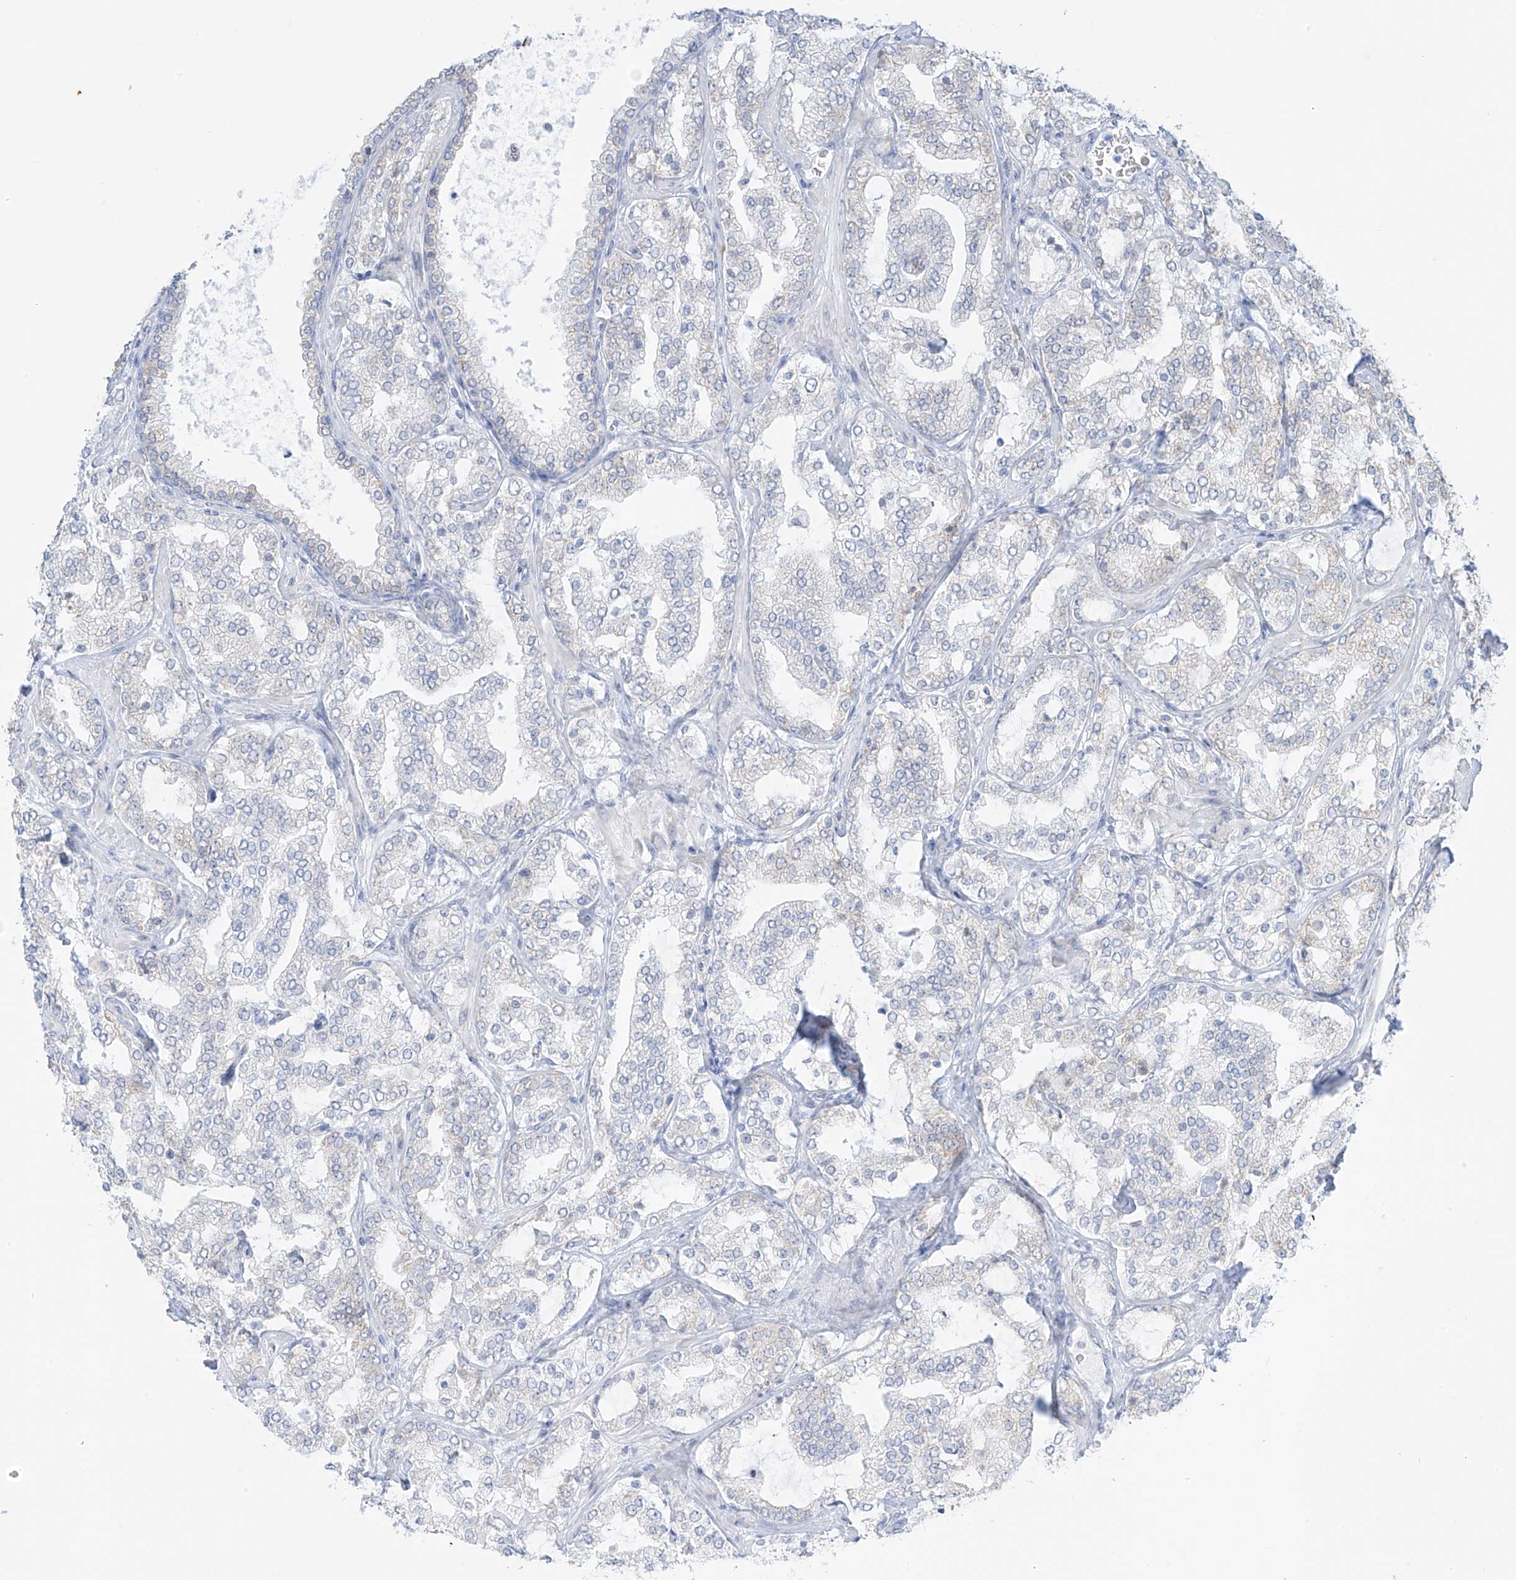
{"staining": {"intensity": "moderate", "quantity": "<25%", "location": "cytoplasmic/membranous"}, "tissue": "prostate cancer", "cell_type": "Tumor cells", "image_type": "cancer", "snomed": [{"axis": "morphology", "description": "Adenocarcinoma, High grade"}, {"axis": "topography", "description": "Prostate"}], "caption": "Protein staining of high-grade adenocarcinoma (prostate) tissue shows moderate cytoplasmic/membranous positivity in approximately <25% of tumor cells. The staining was performed using DAB, with brown indicating positive protein expression. Nuclei are stained blue with hematoxylin.", "gene": "LRRC59", "patient": {"sex": "male", "age": 64}}